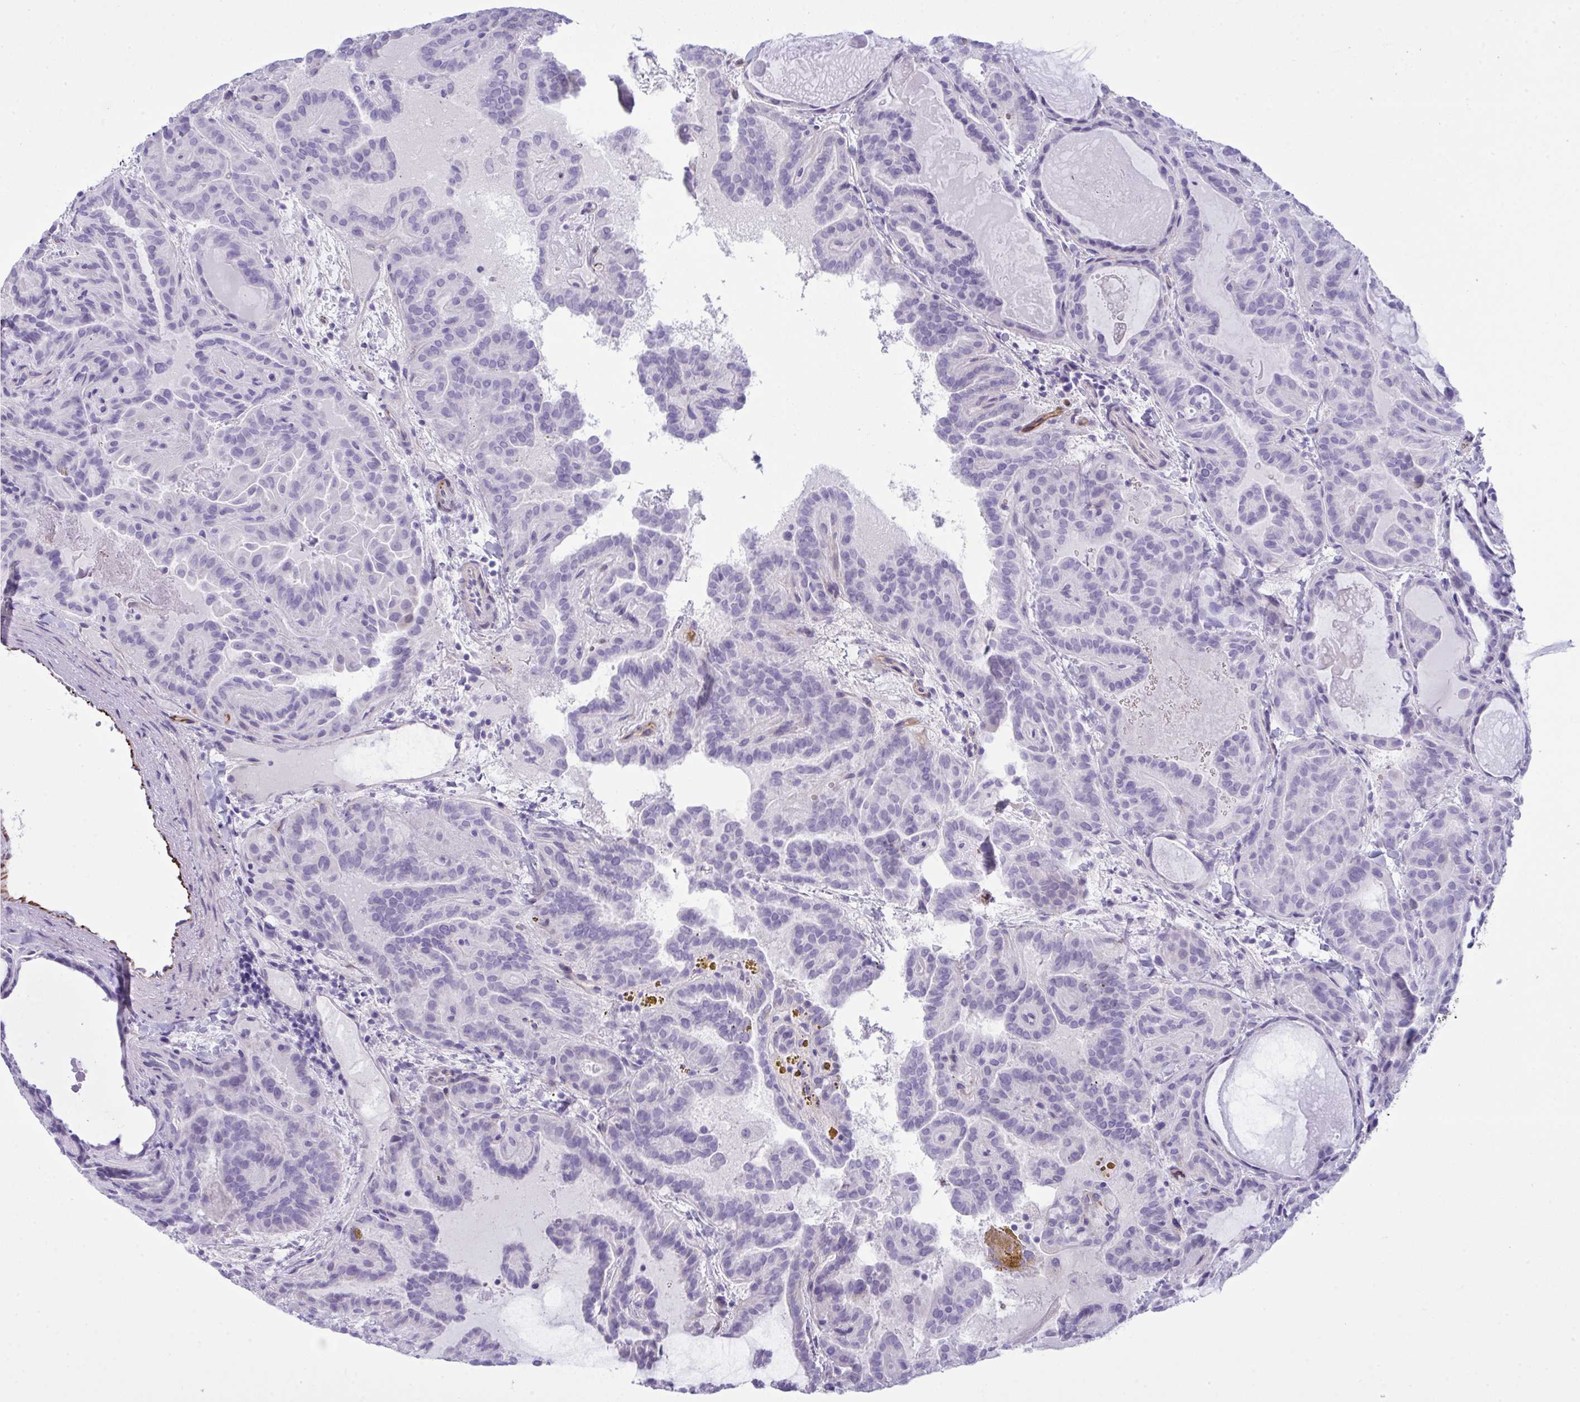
{"staining": {"intensity": "negative", "quantity": "none", "location": "none"}, "tissue": "thyroid cancer", "cell_type": "Tumor cells", "image_type": "cancer", "snomed": [{"axis": "morphology", "description": "Papillary adenocarcinoma, NOS"}, {"axis": "topography", "description": "Thyroid gland"}], "caption": "Immunohistochemistry micrograph of neoplastic tissue: papillary adenocarcinoma (thyroid) stained with DAB demonstrates no significant protein staining in tumor cells.", "gene": "SLC35B1", "patient": {"sex": "female", "age": 46}}